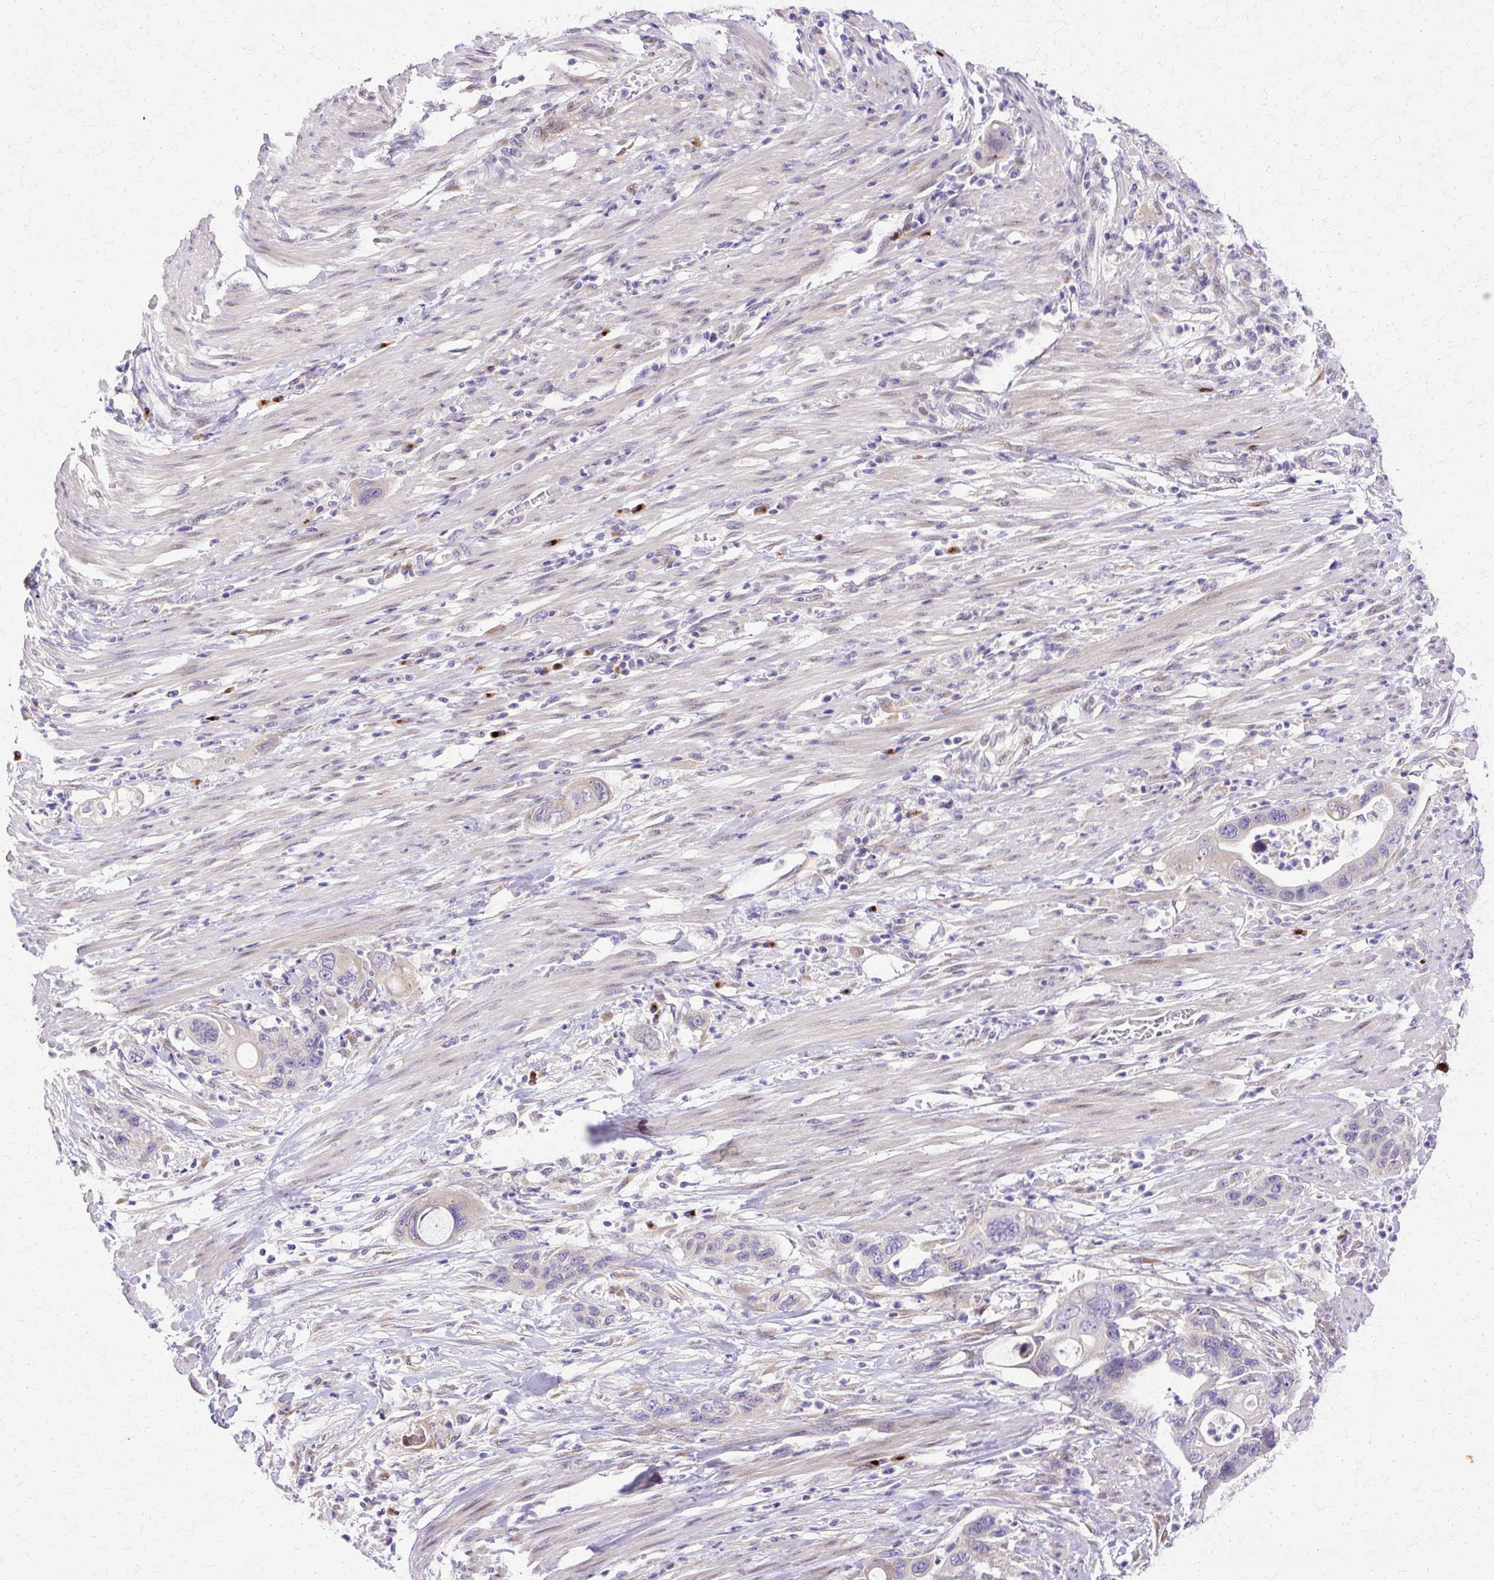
{"staining": {"intensity": "negative", "quantity": "none", "location": "none"}, "tissue": "pancreatic cancer", "cell_type": "Tumor cells", "image_type": "cancer", "snomed": [{"axis": "morphology", "description": "Adenocarcinoma, NOS"}, {"axis": "topography", "description": "Pancreas"}], "caption": "Adenocarcinoma (pancreatic) was stained to show a protein in brown. There is no significant positivity in tumor cells. (Stains: DAB (3,3'-diaminobenzidine) immunohistochemistry (IHC) with hematoxylin counter stain, Microscopy: brightfield microscopy at high magnification).", "gene": "TBC1D3G", "patient": {"sex": "female", "age": 71}}